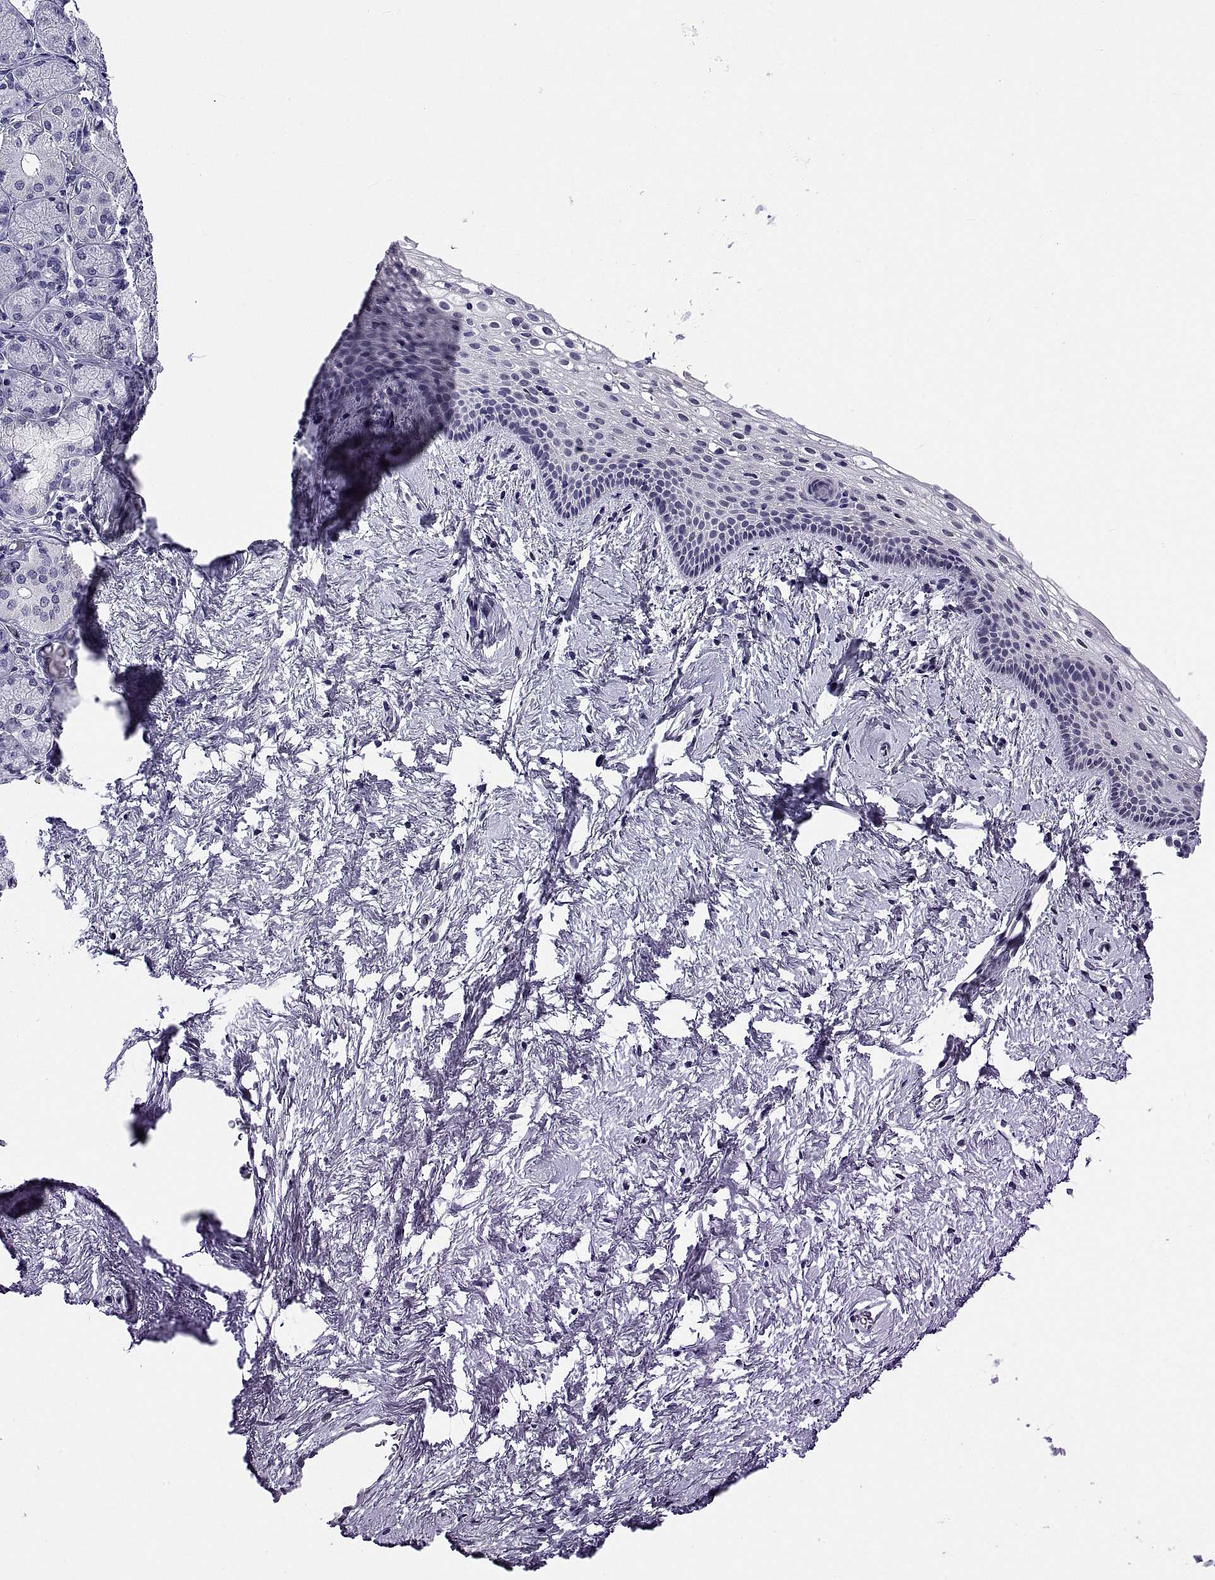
{"staining": {"intensity": "negative", "quantity": "none", "location": "none"}, "tissue": "vagina", "cell_type": "Squamous epithelial cells", "image_type": "normal", "snomed": [{"axis": "morphology", "description": "Normal tissue, NOS"}, {"axis": "topography", "description": "Vagina"}], "caption": "A micrograph of human vagina is negative for staining in squamous epithelial cells. The staining was performed using DAB to visualize the protein expression in brown, while the nuclei were stained in blue with hematoxylin (Magnification: 20x).", "gene": "TGFBR3L", "patient": {"sex": "female", "age": 61}}